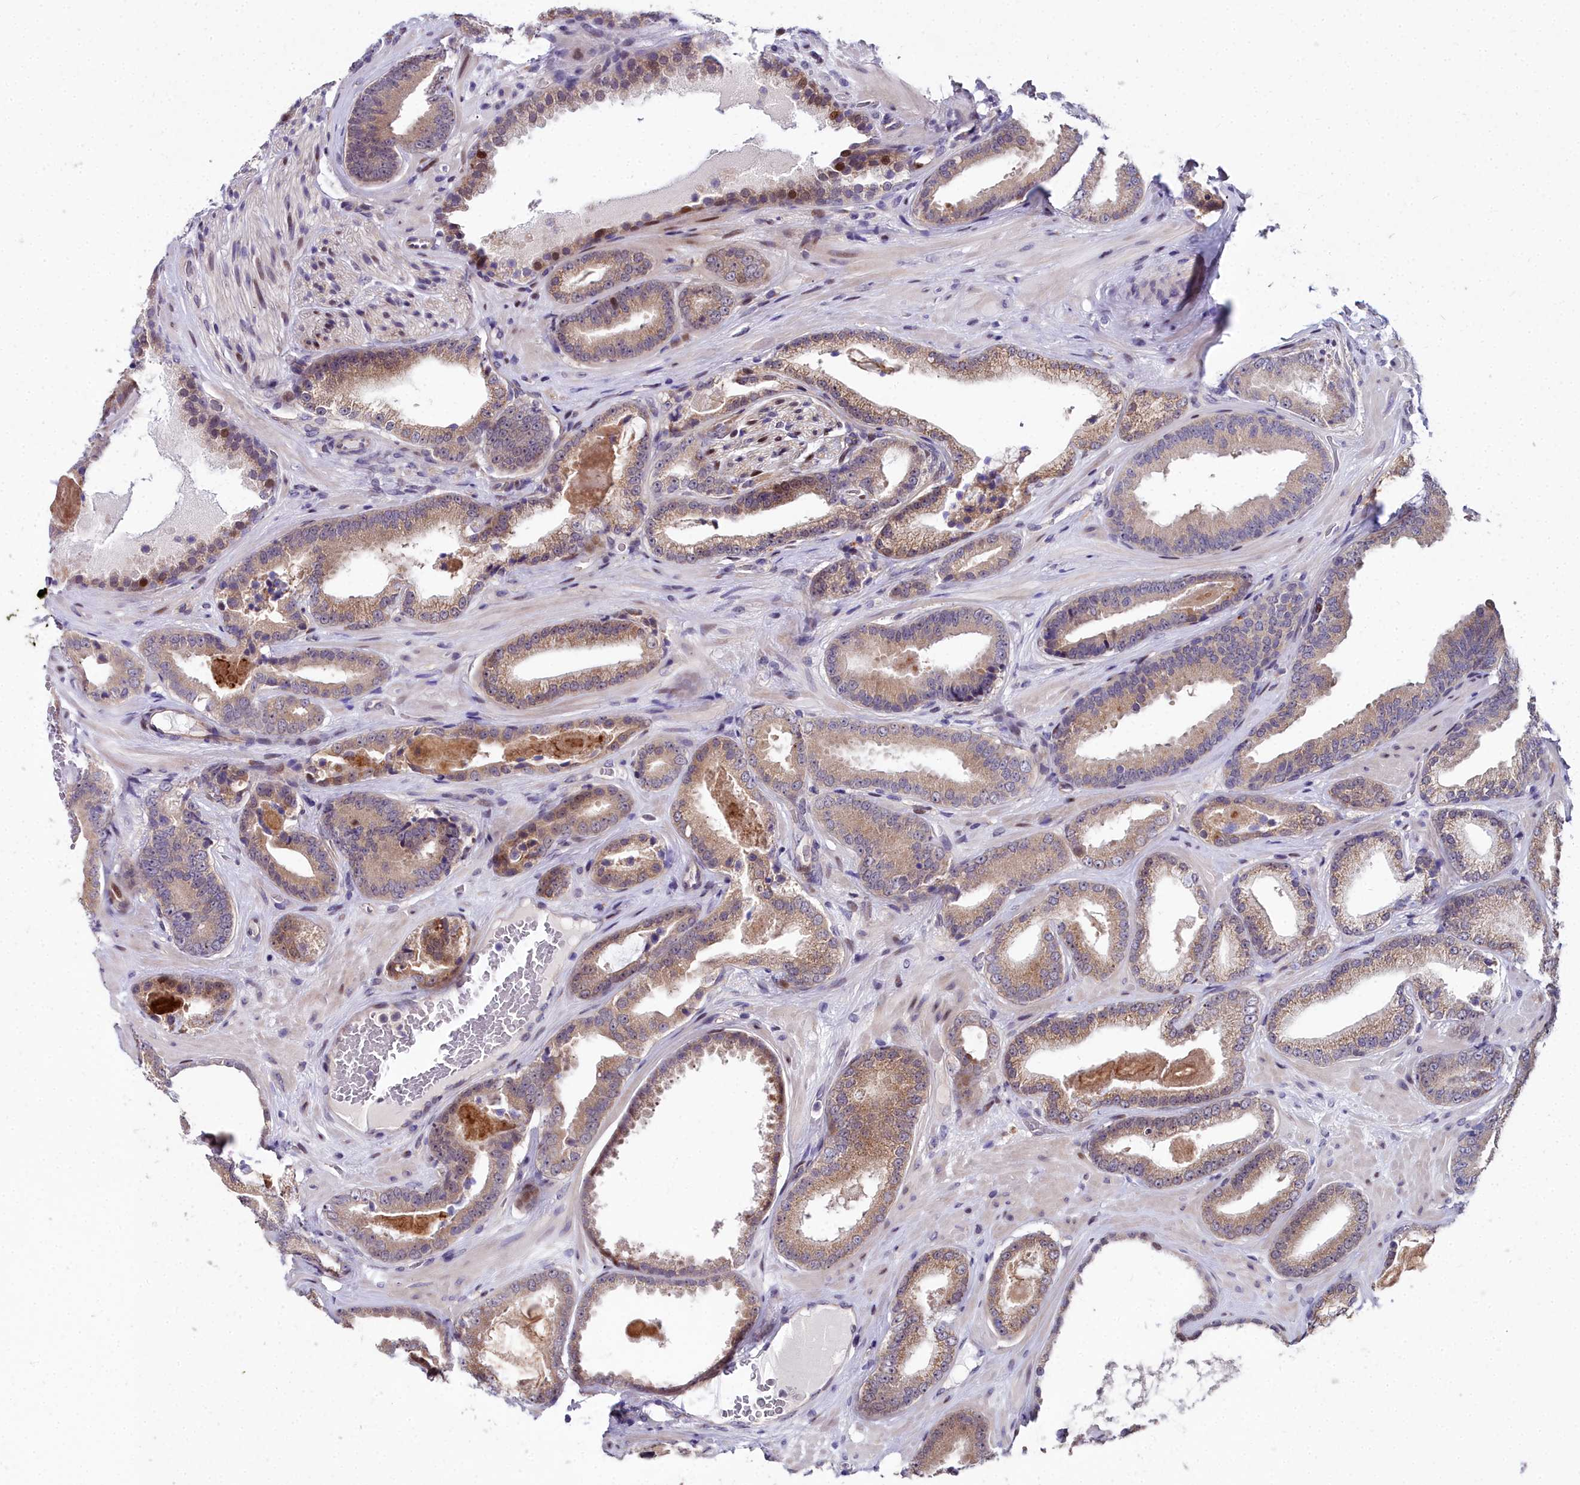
{"staining": {"intensity": "weak", "quantity": "25%-75%", "location": "cytoplasmic/membranous"}, "tissue": "prostate cancer", "cell_type": "Tumor cells", "image_type": "cancer", "snomed": [{"axis": "morphology", "description": "Adenocarcinoma, Low grade"}, {"axis": "topography", "description": "Prostate"}], "caption": "Immunohistochemical staining of human adenocarcinoma (low-grade) (prostate) shows low levels of weak cytoplasmic/membranous staining in approximately 25%-75% of tumor cells. (Brightfield microscopy of DAB IHC at high magnification).", "gene": "AP1M1", "patient": {"sex": "male", "age": 57}}